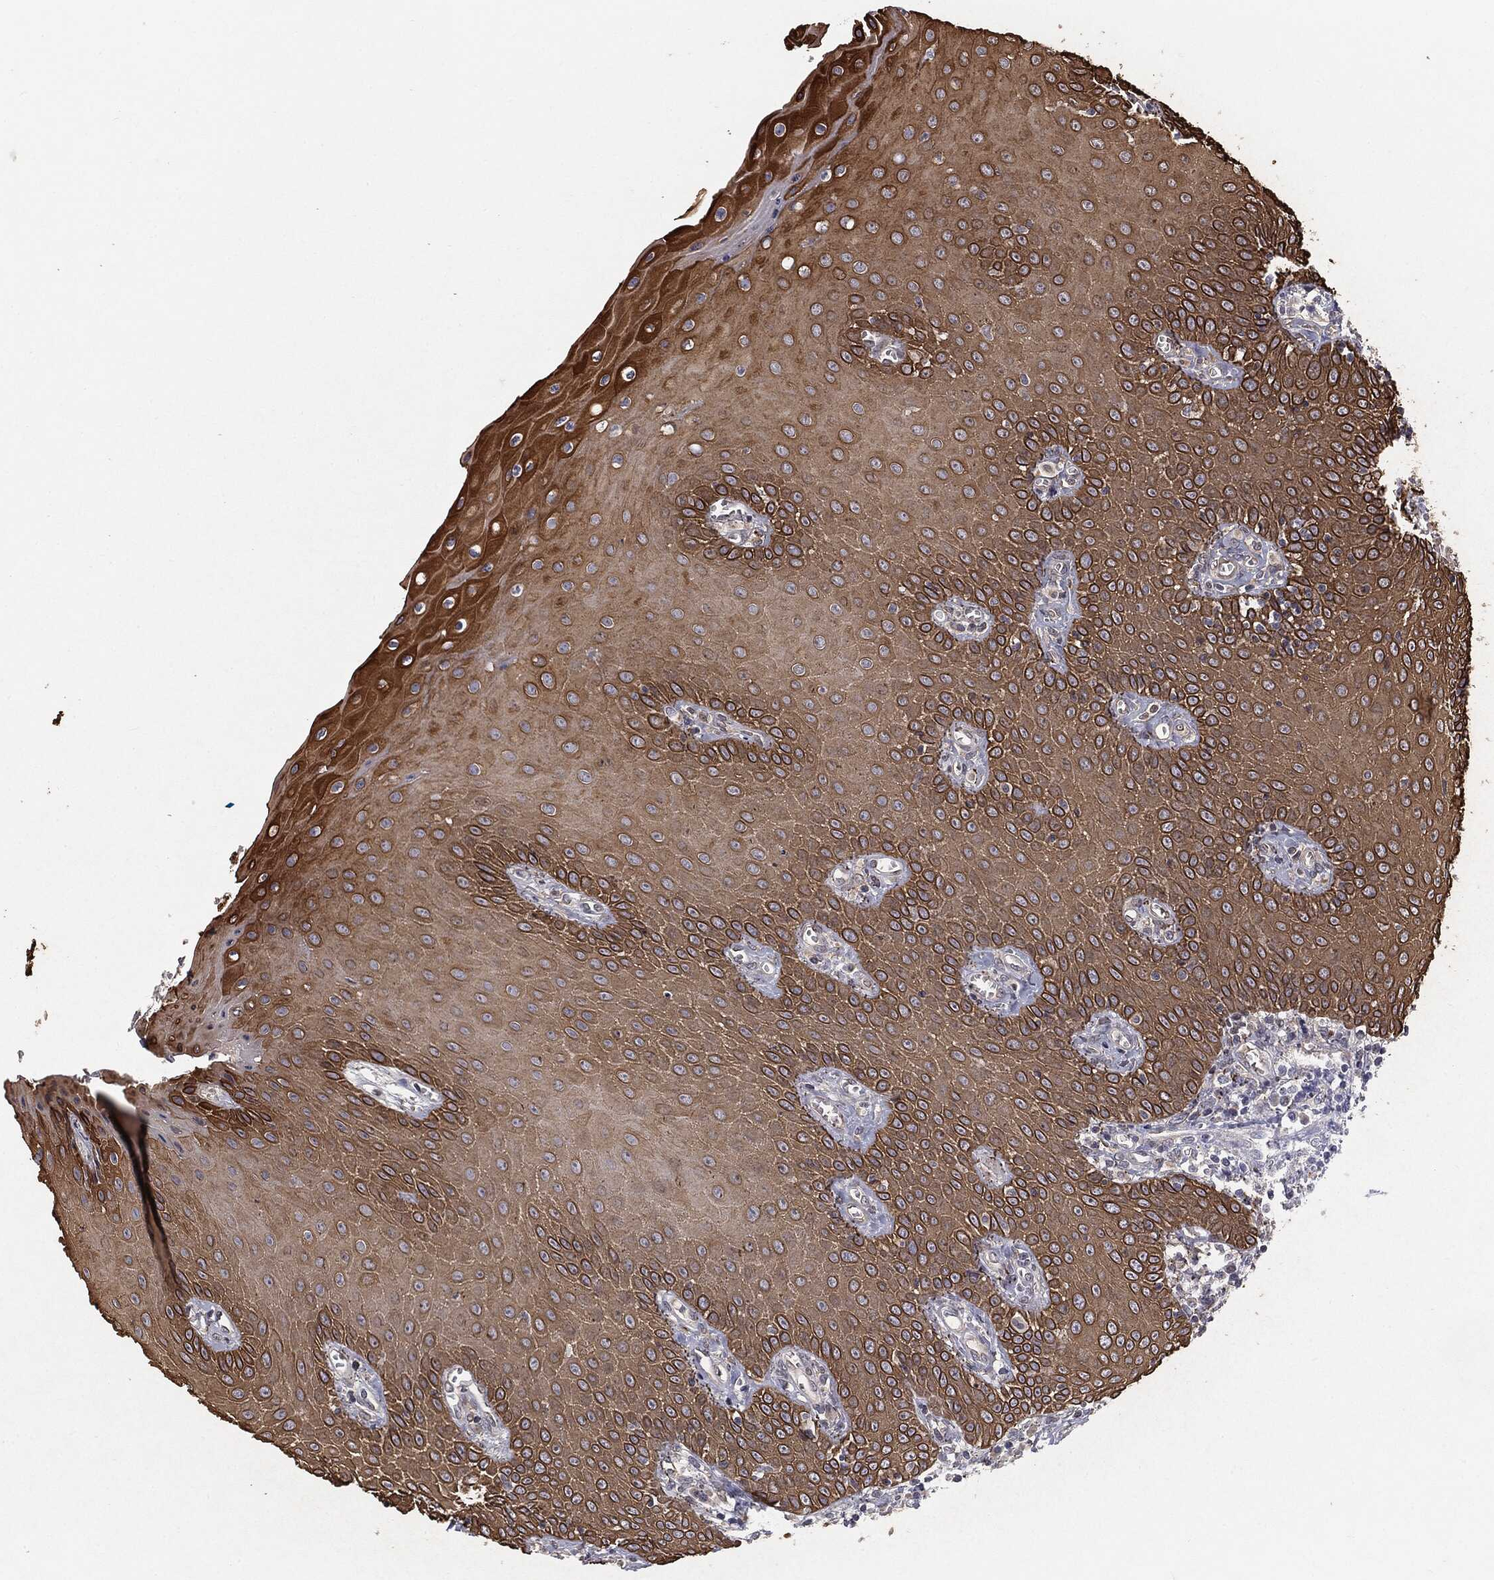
{"staining": {"intensity": "strong", "quantity": ">75%", "location": "cytoplasmic/membranous"}, "tissue": "oral mucosa", "cell_type": "Squamous epithelial cells", "image_type": "normal", "snomed": [{"axis": "morphology", "description": "Normal tissue, NOS"}, {"axis": "morphology", "description": "Squamous cell carcinoma, NOS"}, {"axis": "topography", "description": "Oral tissue"}, {"axis": "topography", "description": "Head-Neck"}], "caption": "A micrograph of oral mucosa stained for a protein demonstrates strong cytoplasmic/membranous brown staining in squamous epithelial cells. Using DAB (3,3'-diaminobenzidine) (brown) and hematoxylin (blue) stains, captured at high magnification using brightfield microscopy.", "gene": "KRT5", "patient": {"sex": "female", "age": 74}}